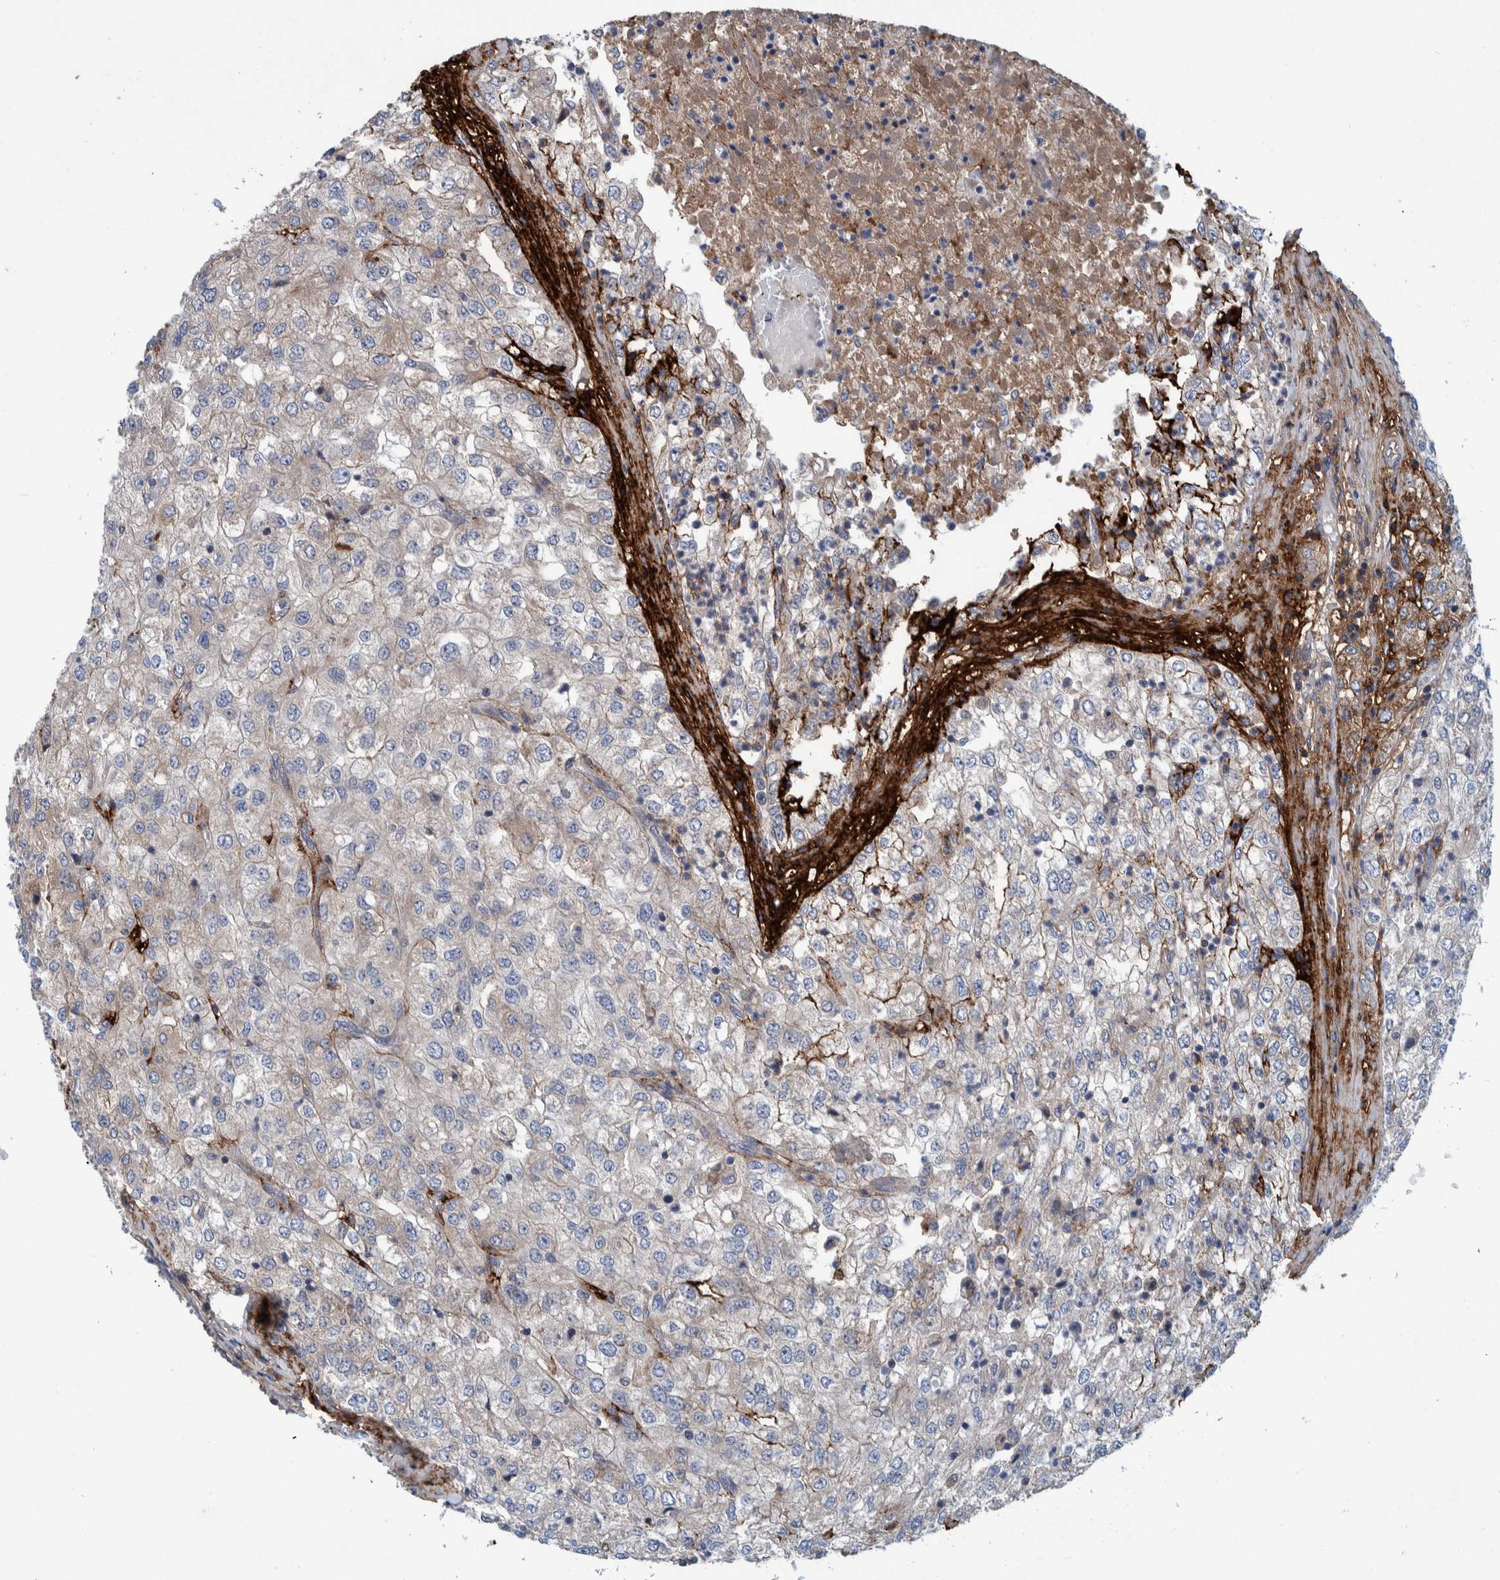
{"staining": {"intensity": "negative", "quantity": "none", "location": "none"}, "tissue": "renal cancer", "cell_type": "Tumor cells", "image_type": "cancer", "snomed": [{"axis": "morphology", "description": "Adenocarcinoma, NOS"}, {"axis": "topography", "description": "Kidney"}], "caption": "Immunohistochemical staining of human renal adenocarcinoma demonstrates no significant positivity in tumor cells. The staining was performed using DAB (3,3'-diaminobenzidine) to visualize the protein expression in brown, while the nuclei were stained in blue with hematoxylin (Magnification: 20x).", "gene": "ITIH3", "patient": {"sex": "female", "age": 54}}